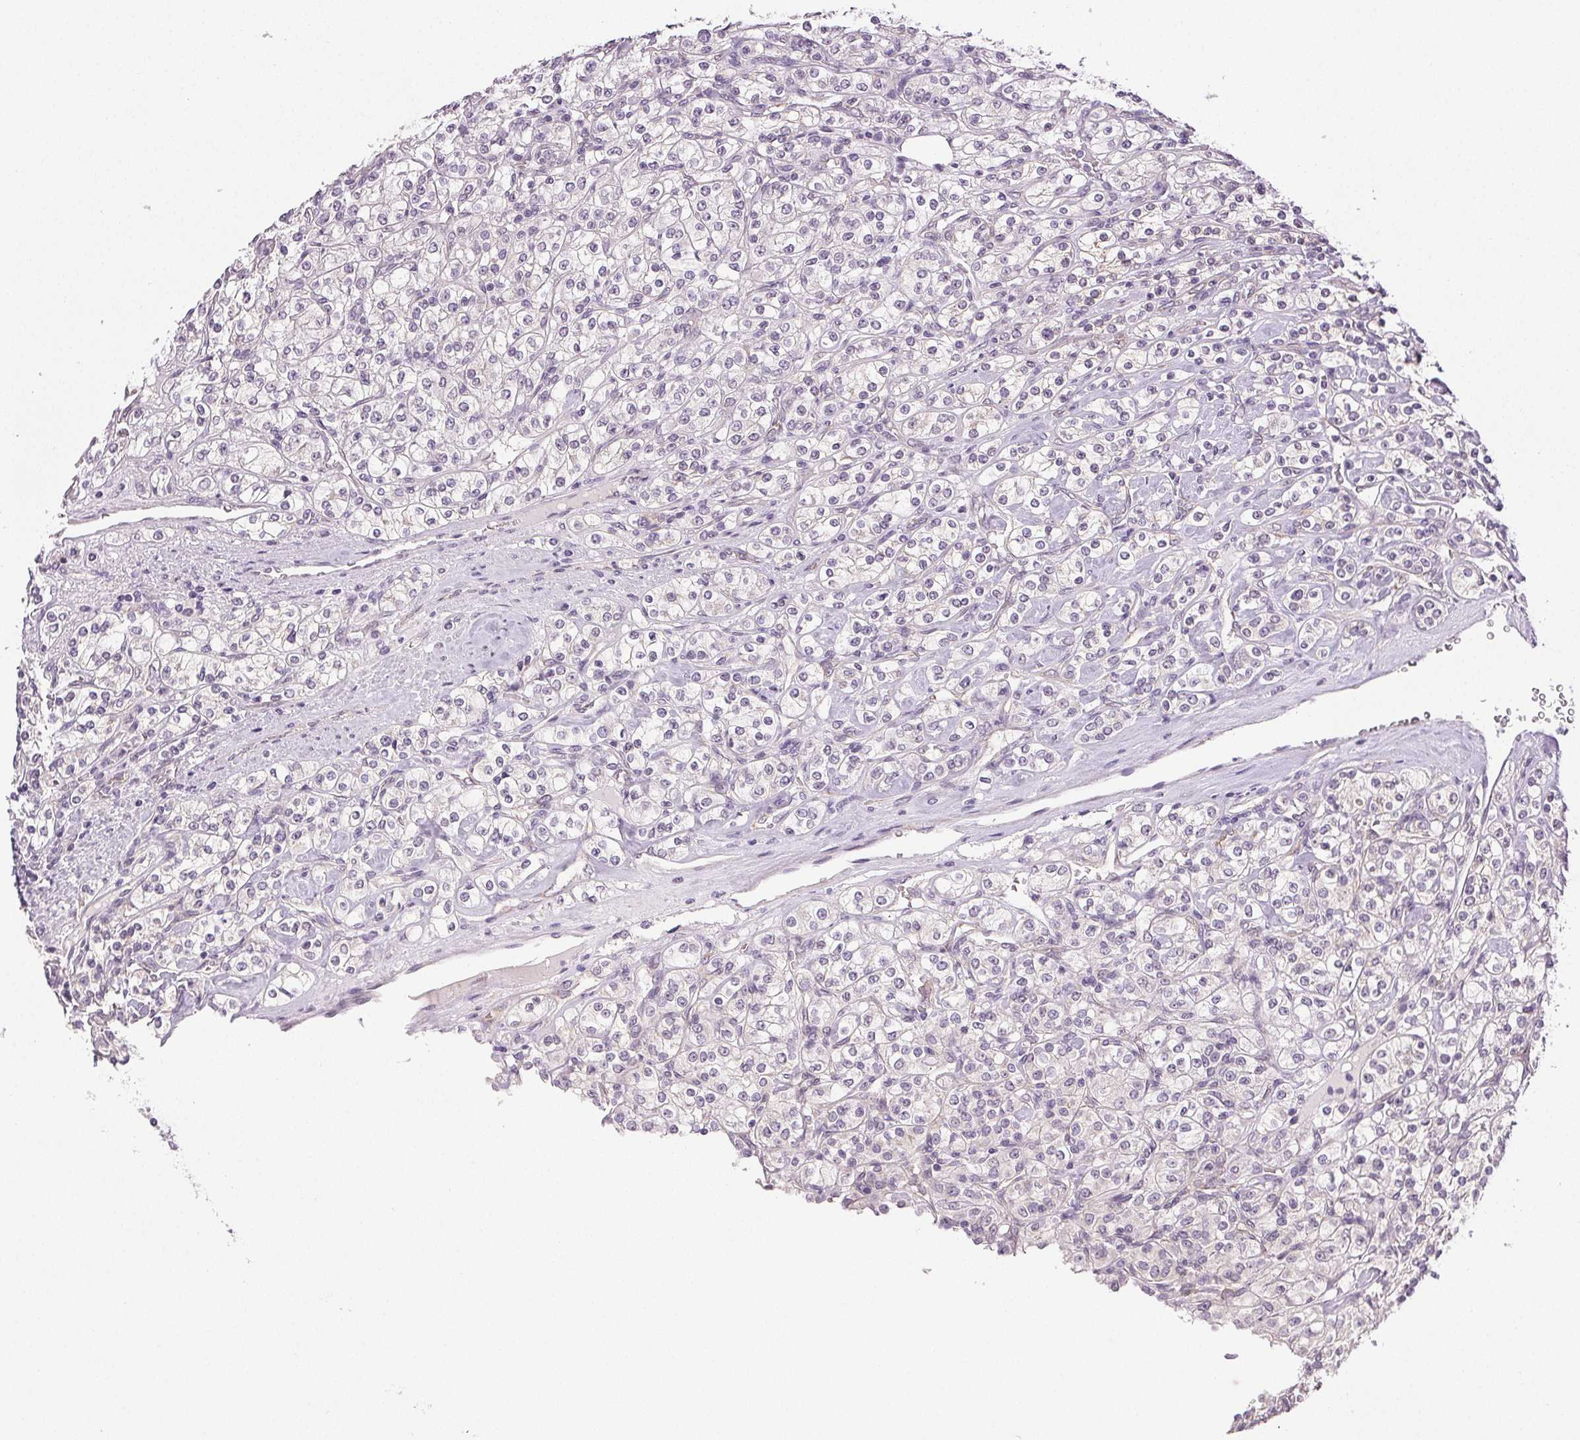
{"staining": {"intensity": "negative", "quantity": "none", "location": "none"}, "tissue": "renal cancer", "cell_type": "Tumor cells", "image_type": "cancer", "snomed": [{"axis": "morphology", "description": "Adenocarcinoma, NOS"}, {"axis": "topography", "description": "Kidney"}], "caption": "An image of renal cancer stained for a protein reveals no brown staining in tumor cells. (Brightfield microscopy of DAB immunohistochemistry at high magnification).", "gene": "PLCB1", "patient": {"sex": "male", "age": 77}}